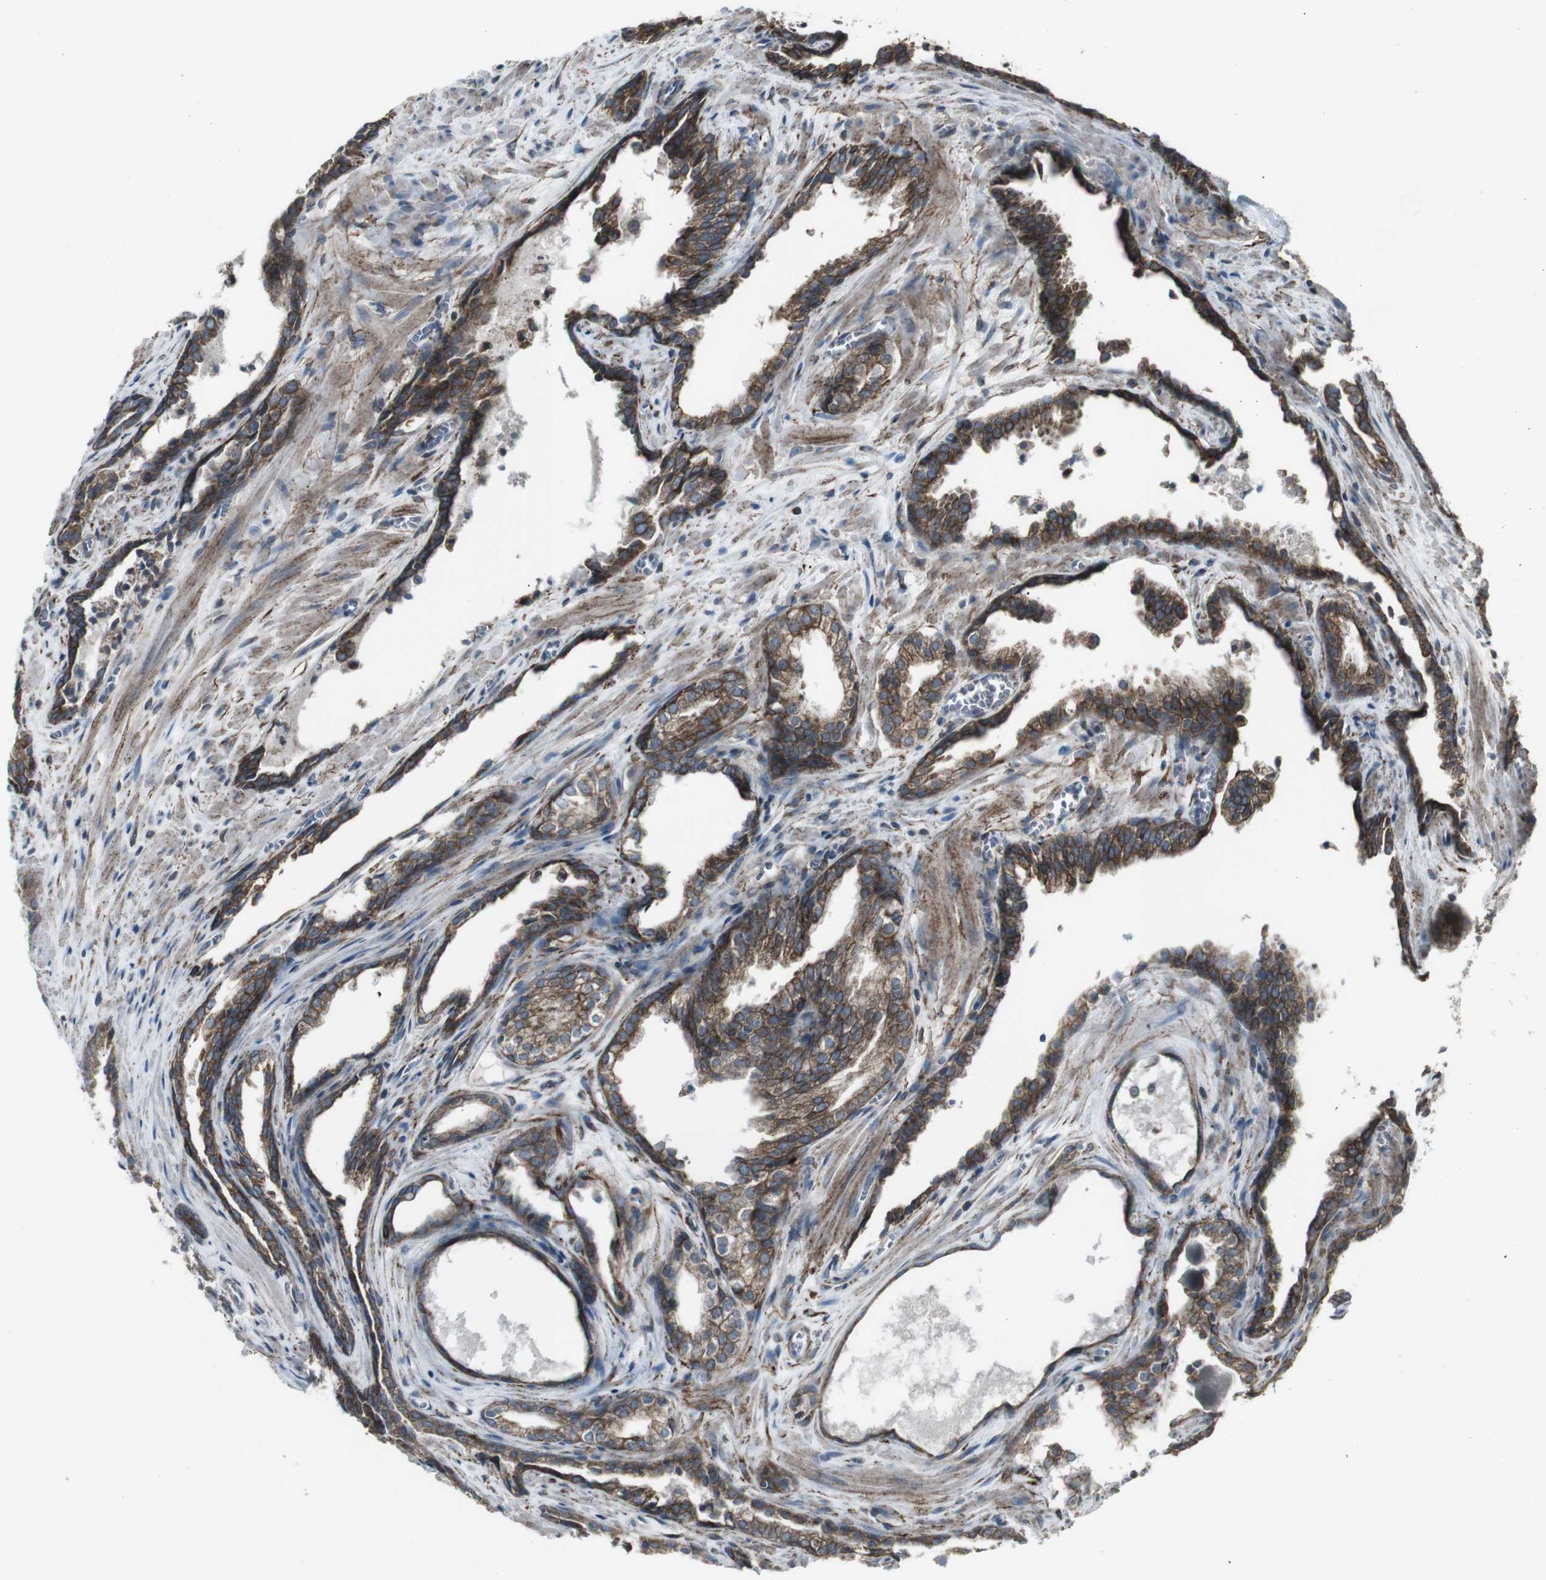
{"staining": {"intensity": "strong", "quantity": ">75%", "location": "cytoplasmic/membranous"}, "tissue": "prostate cancer", "cell_type": "Tumor cells", "image_type": "cancer", "snomed": [{"axis": "morphology", "description": "Adenocarcinoma, Low grade"}, {"axis": "topography", "description": "Prostate"}], "caption": "Brown immunohistochemical staining in human prostate adenocarcinoma (low-grade) demonstrates strong cytoplasmic/membranous staining in about >75% of tumor cells.", "gene": "LNPK", "patient": {"sex": "male", "age": 60}}